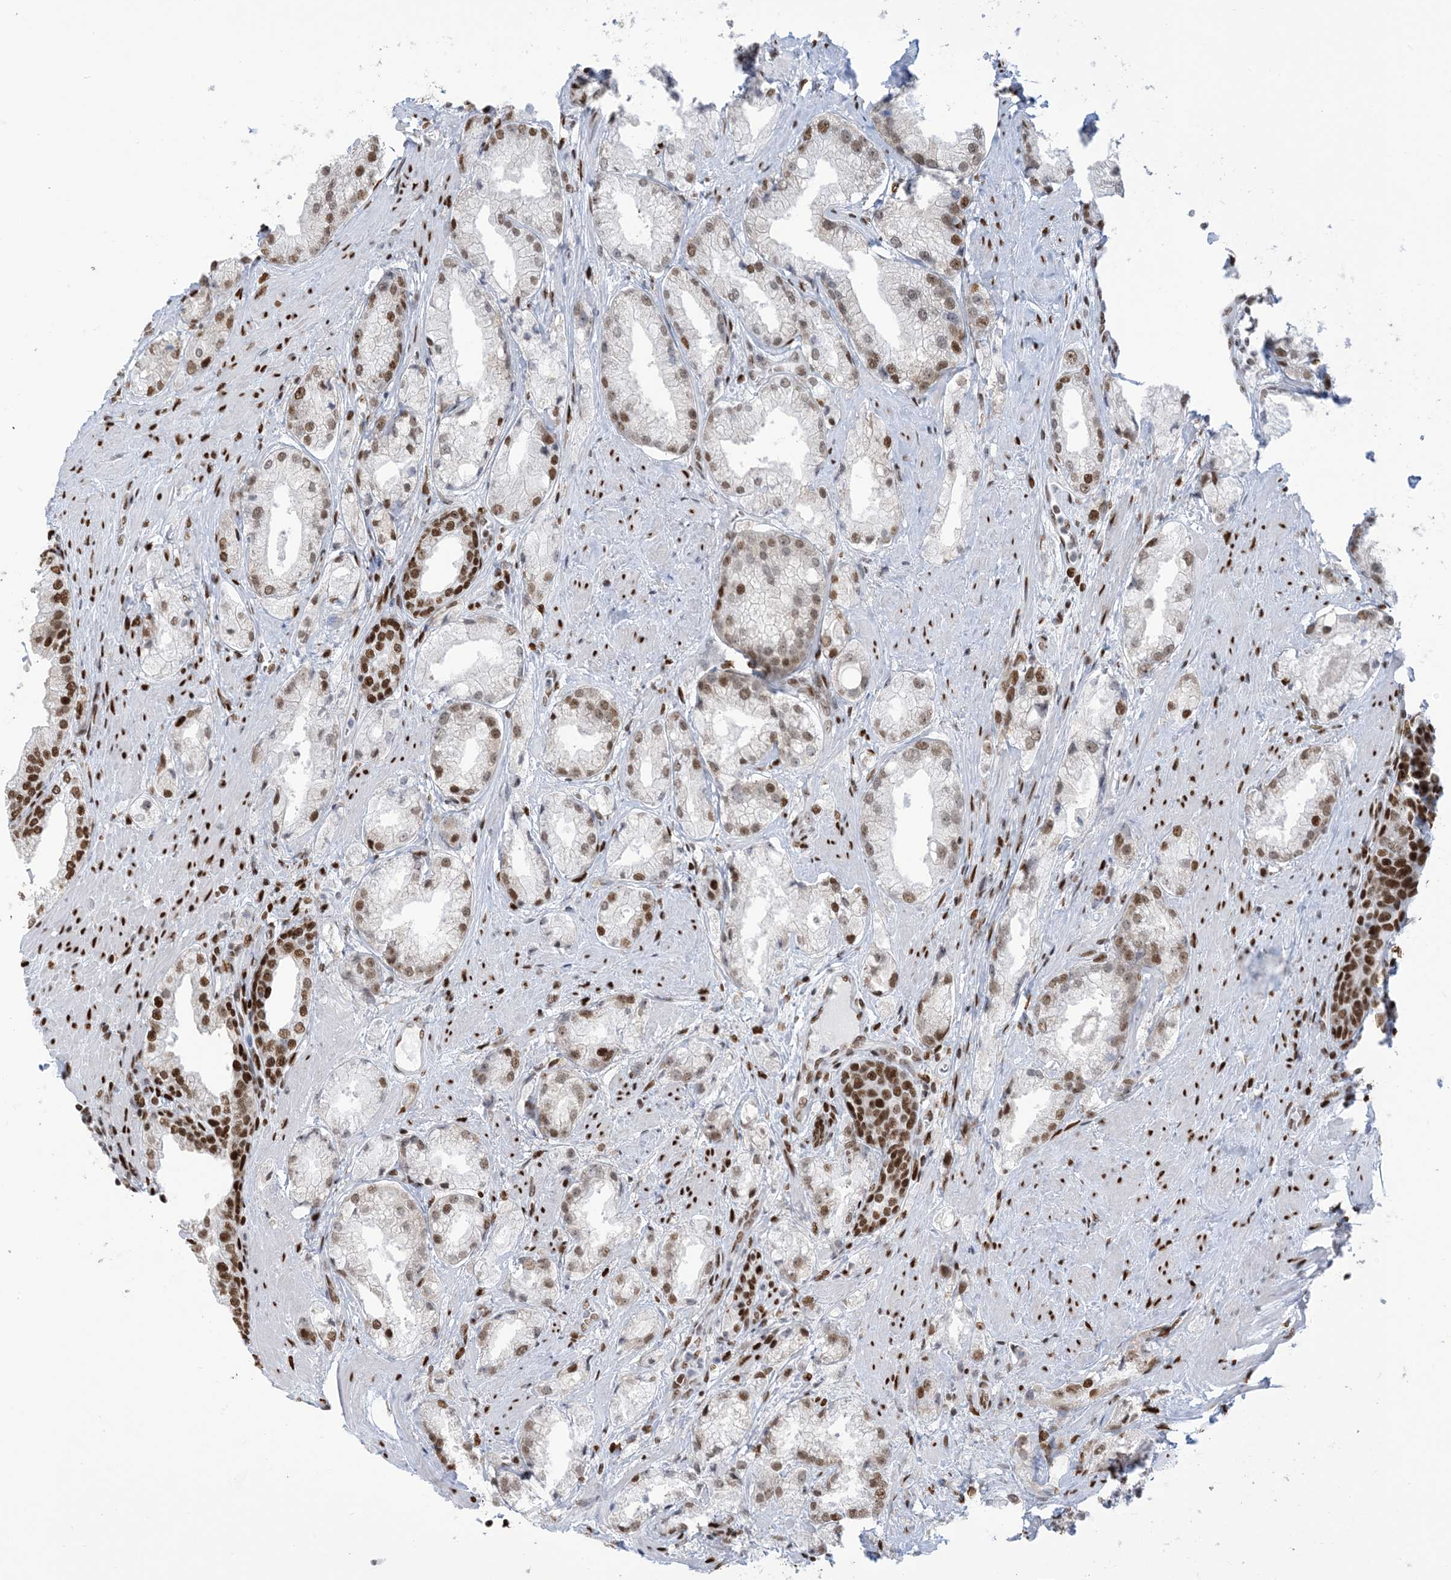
{"staining": {"intensity": "moderate", "quantity": ">75%", "location": "nuclear"}, "tissue": "prostate cancer", "cell_type": "Tumor cells", "image_type": "cancer", "snomed": [{"axis": "morphology", "description": "Adenocarcinoma, Low grade"}, {"axis": "topography", "description": "Prostate"}], "caption": "Moderate nuclear staining for a protein is appreciated in approximately >75% of tumor cells of prostate cancer using immunohistochemistry (IHC).", "gene": "STAG1", "patient": {"sex": "male", "age": 67}}